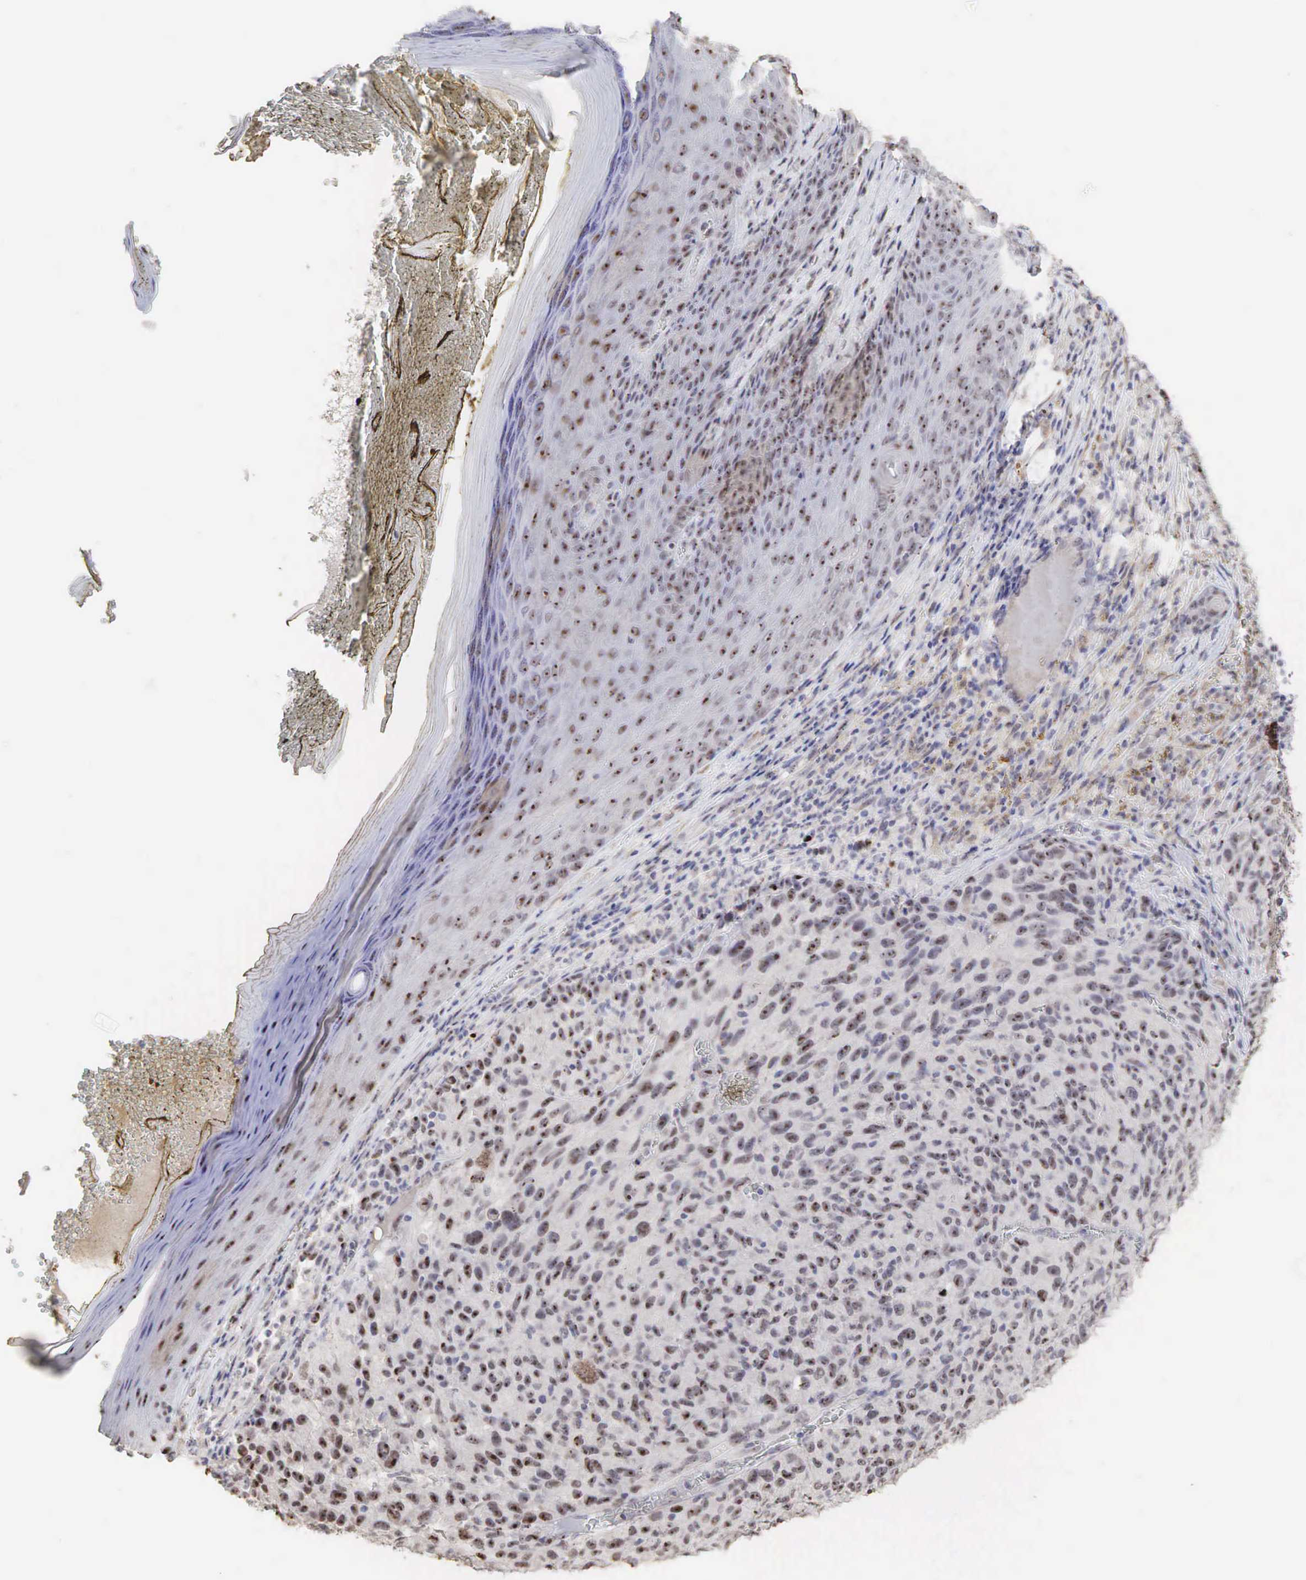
{"staining": {"intensity": "strong", "quantity": ">75%", "location": "nuclear"}, "tissue": "melanoma", "cell_type": "Tumor cells", "image_type": "cancer", "snomed": [{"axis": "morphology", "description": "Malignant melanoma, NOS"}, {"axis": "topography", "description": "Skin"}], "caption": "Malignant melanoma stained with a protein marker shows strong staining in tumor cells.", "gene": "DKC1", "patient": {"sex": "male", "age": 76}}